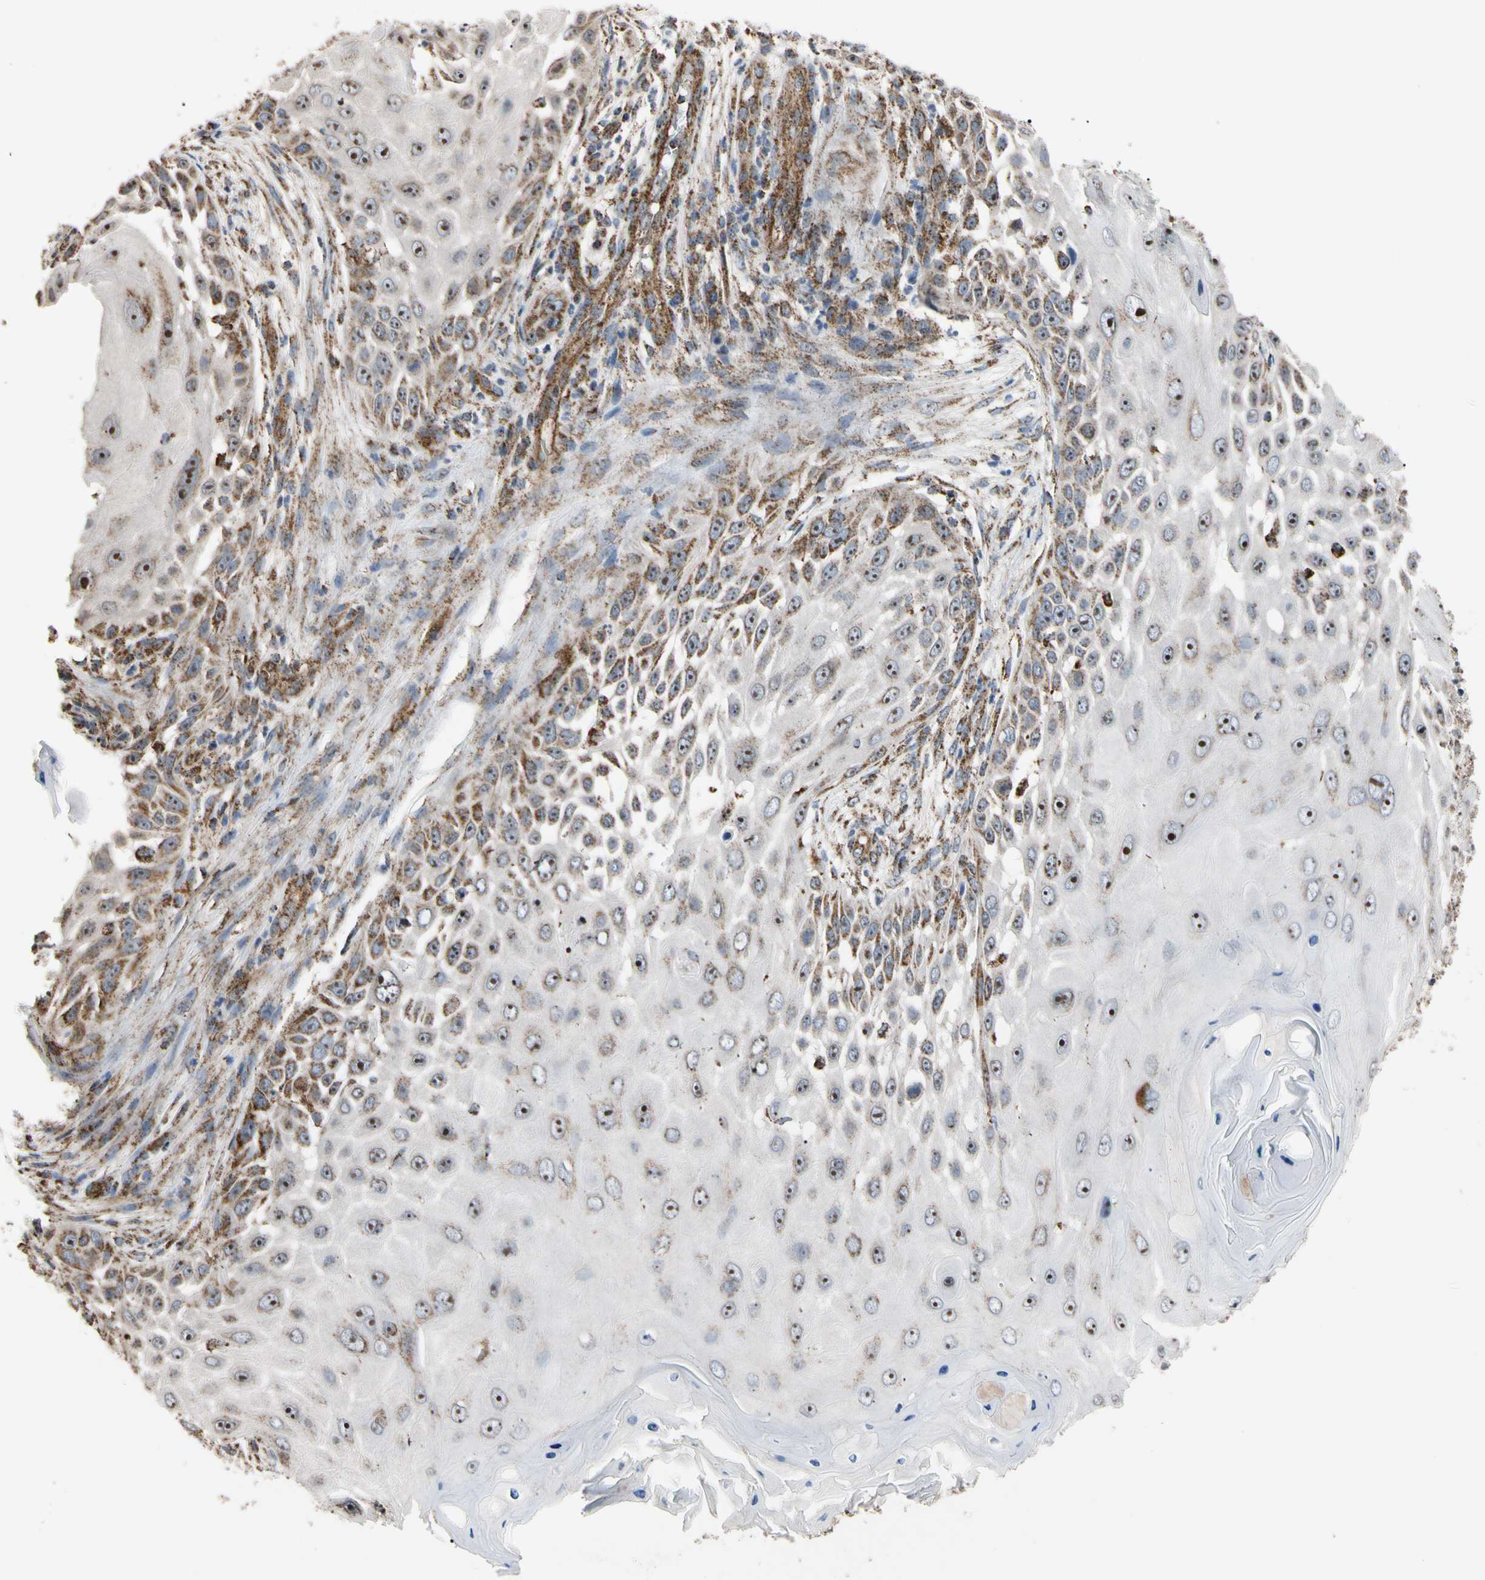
{"staining": {"intensity": "strong", "quantity": ">75%", "location": "cytoplasmic/membranous,nuclear"}, "tissue": "skin cancer", "cell_type": "Tumor cells", "image_type": "cancer", "snomed": [{"axis": "morphology", "description": "Squamous cell carcinoma, NOS"}, {"axis": "topography", "description": "Skin"}], "caption": "Skin cancer (squamous cell carcinoma) stained for a protein (brown) reveals strong cytoplasmic/membranous and nuclear positive positivity in approximately >75% of tumor cells.", "gene": "FAM110B", "patient": {"sex": "female", "age": 44}}